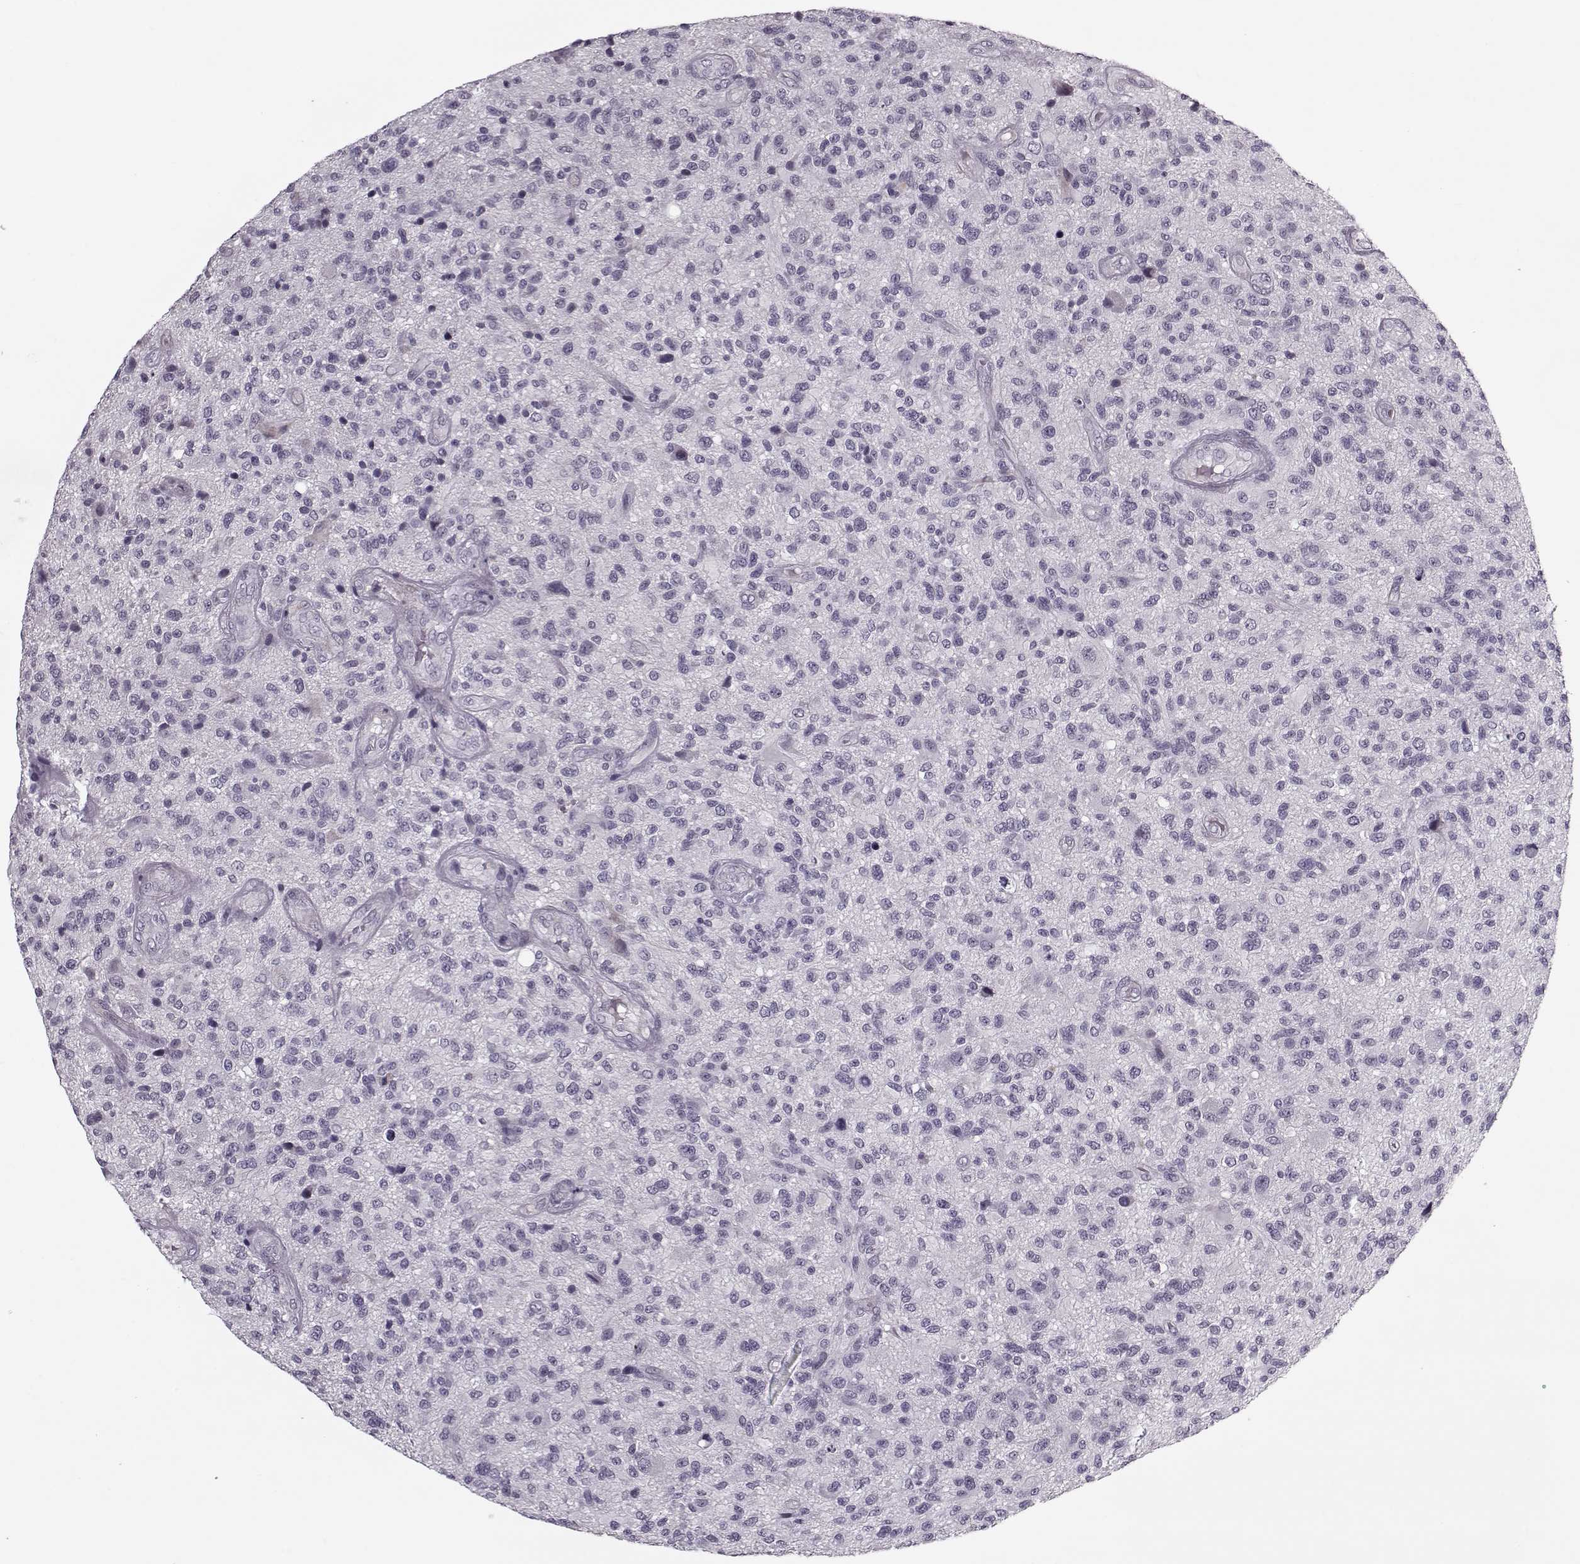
{"staining": {"intensity": "negative", "quantity": "none", "location": "none"}, "tissue": "glioma", "cell_type": "Tumor cells", "image_type": "cancer", "snomed": [{"axis": "morphology", "description": "Glioma, malignant, High grade"}, {"axis": "topography", "description": "Brain"}], "caption": "Immunohistochemistry (IHC) image of glioma stained for a protein (brown), which displays no staining in tumor cells.", "gene": "KRT9", "patient": {"sex": "male", "age": 47}}